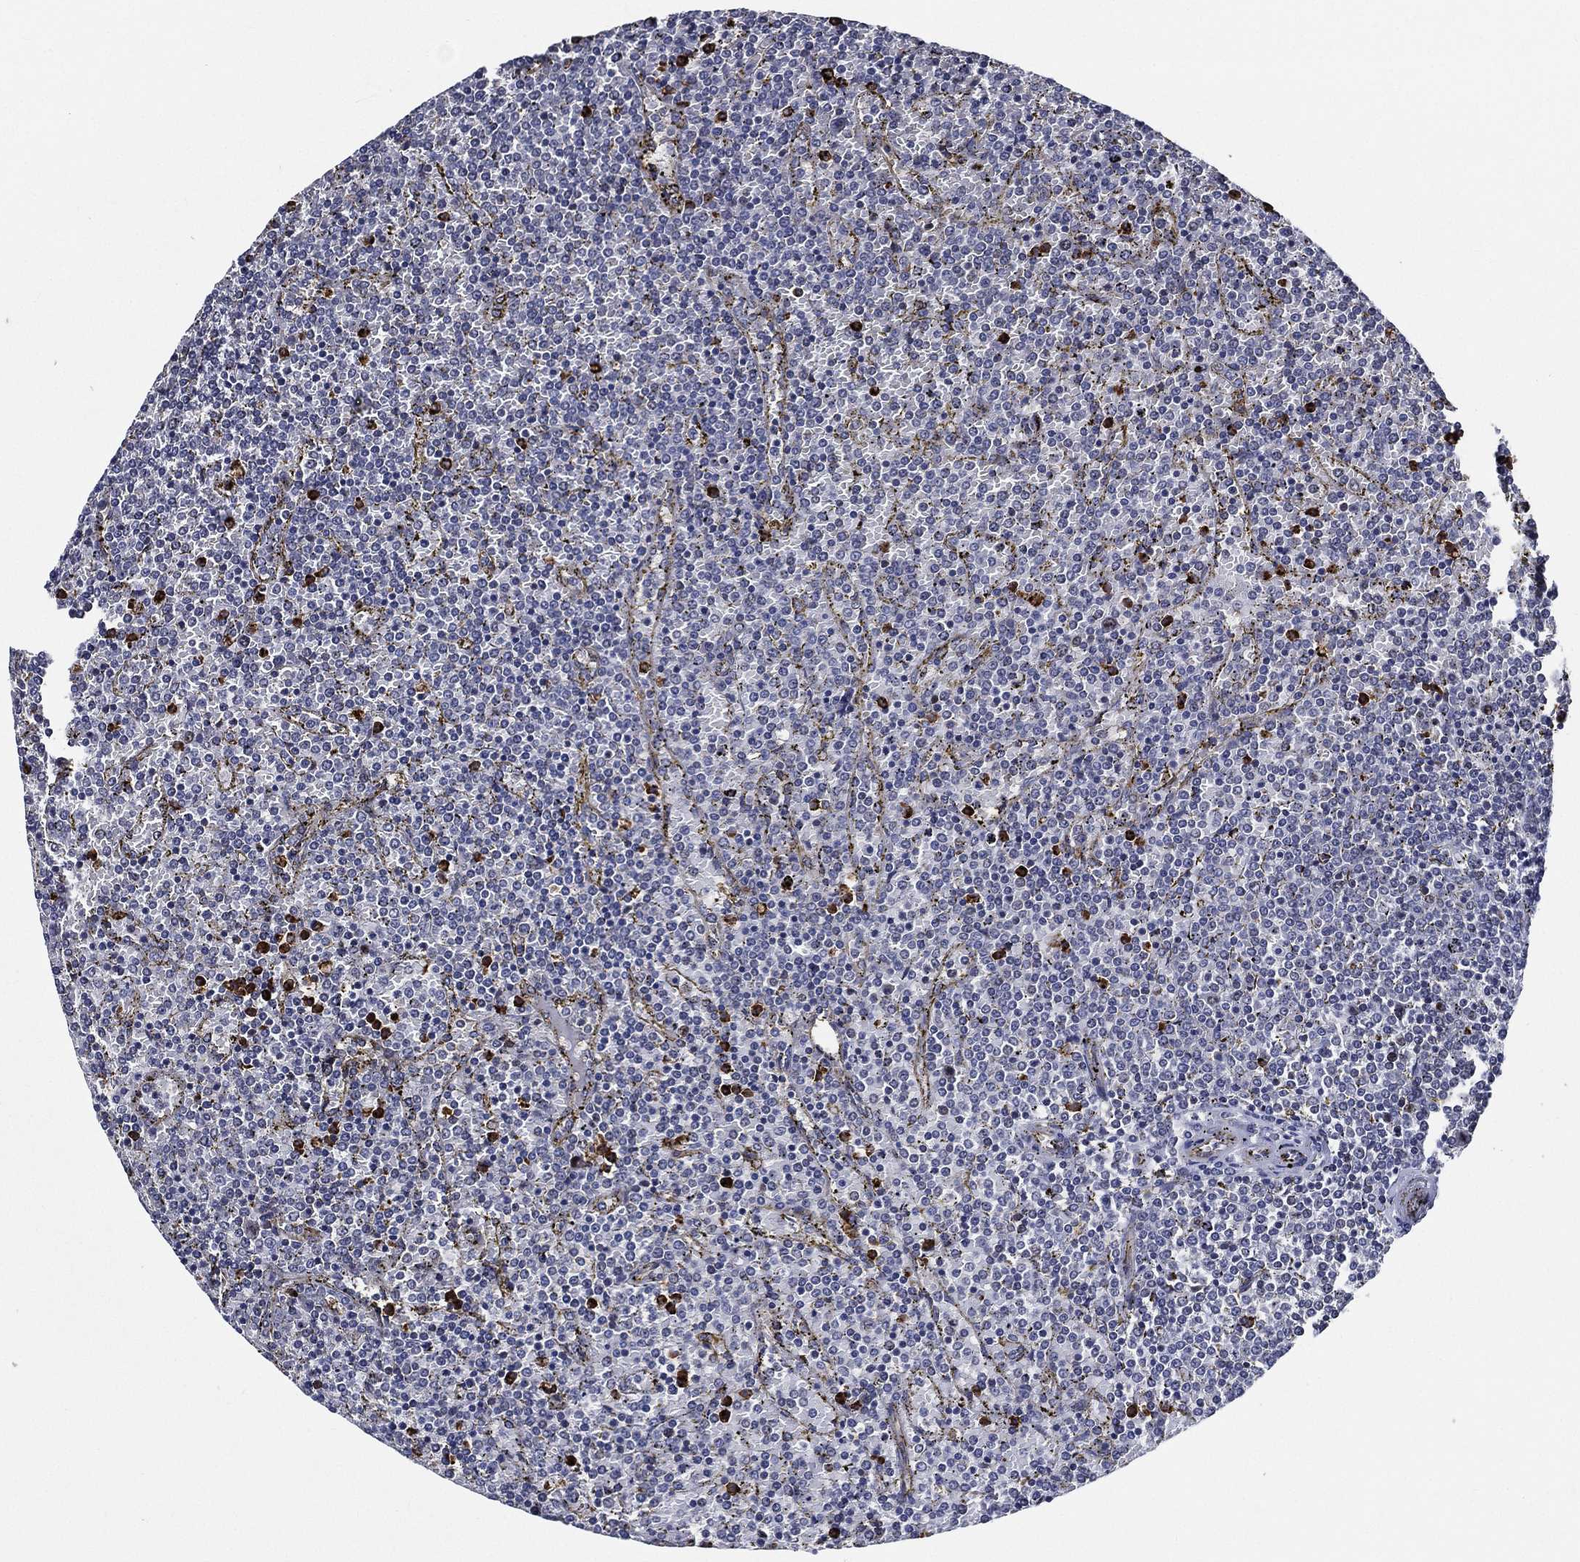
{"staining": {"intensity": "strong", "quantity": "<25%", "location": "nuclear"}, "tissue": "lymphoma", "cell_type": "Tumor cells", "image_type": "cancer", "snomed": [{"axis": "morphology", "description": "Malignant lymphoma, non-Hodgkin's type, Low grade"}, {"axis": "topography", "description": "Spleen"}], "caption": "Immunohistochemical staining of human lymphoma displays medium levels of strong nuclear expression in about <25% of tumor cells. (Brightfield microscopy of DAB IHC at high magnification).", "gene": "KIF20B", "patient": {"sex": "female", "age": 77}}